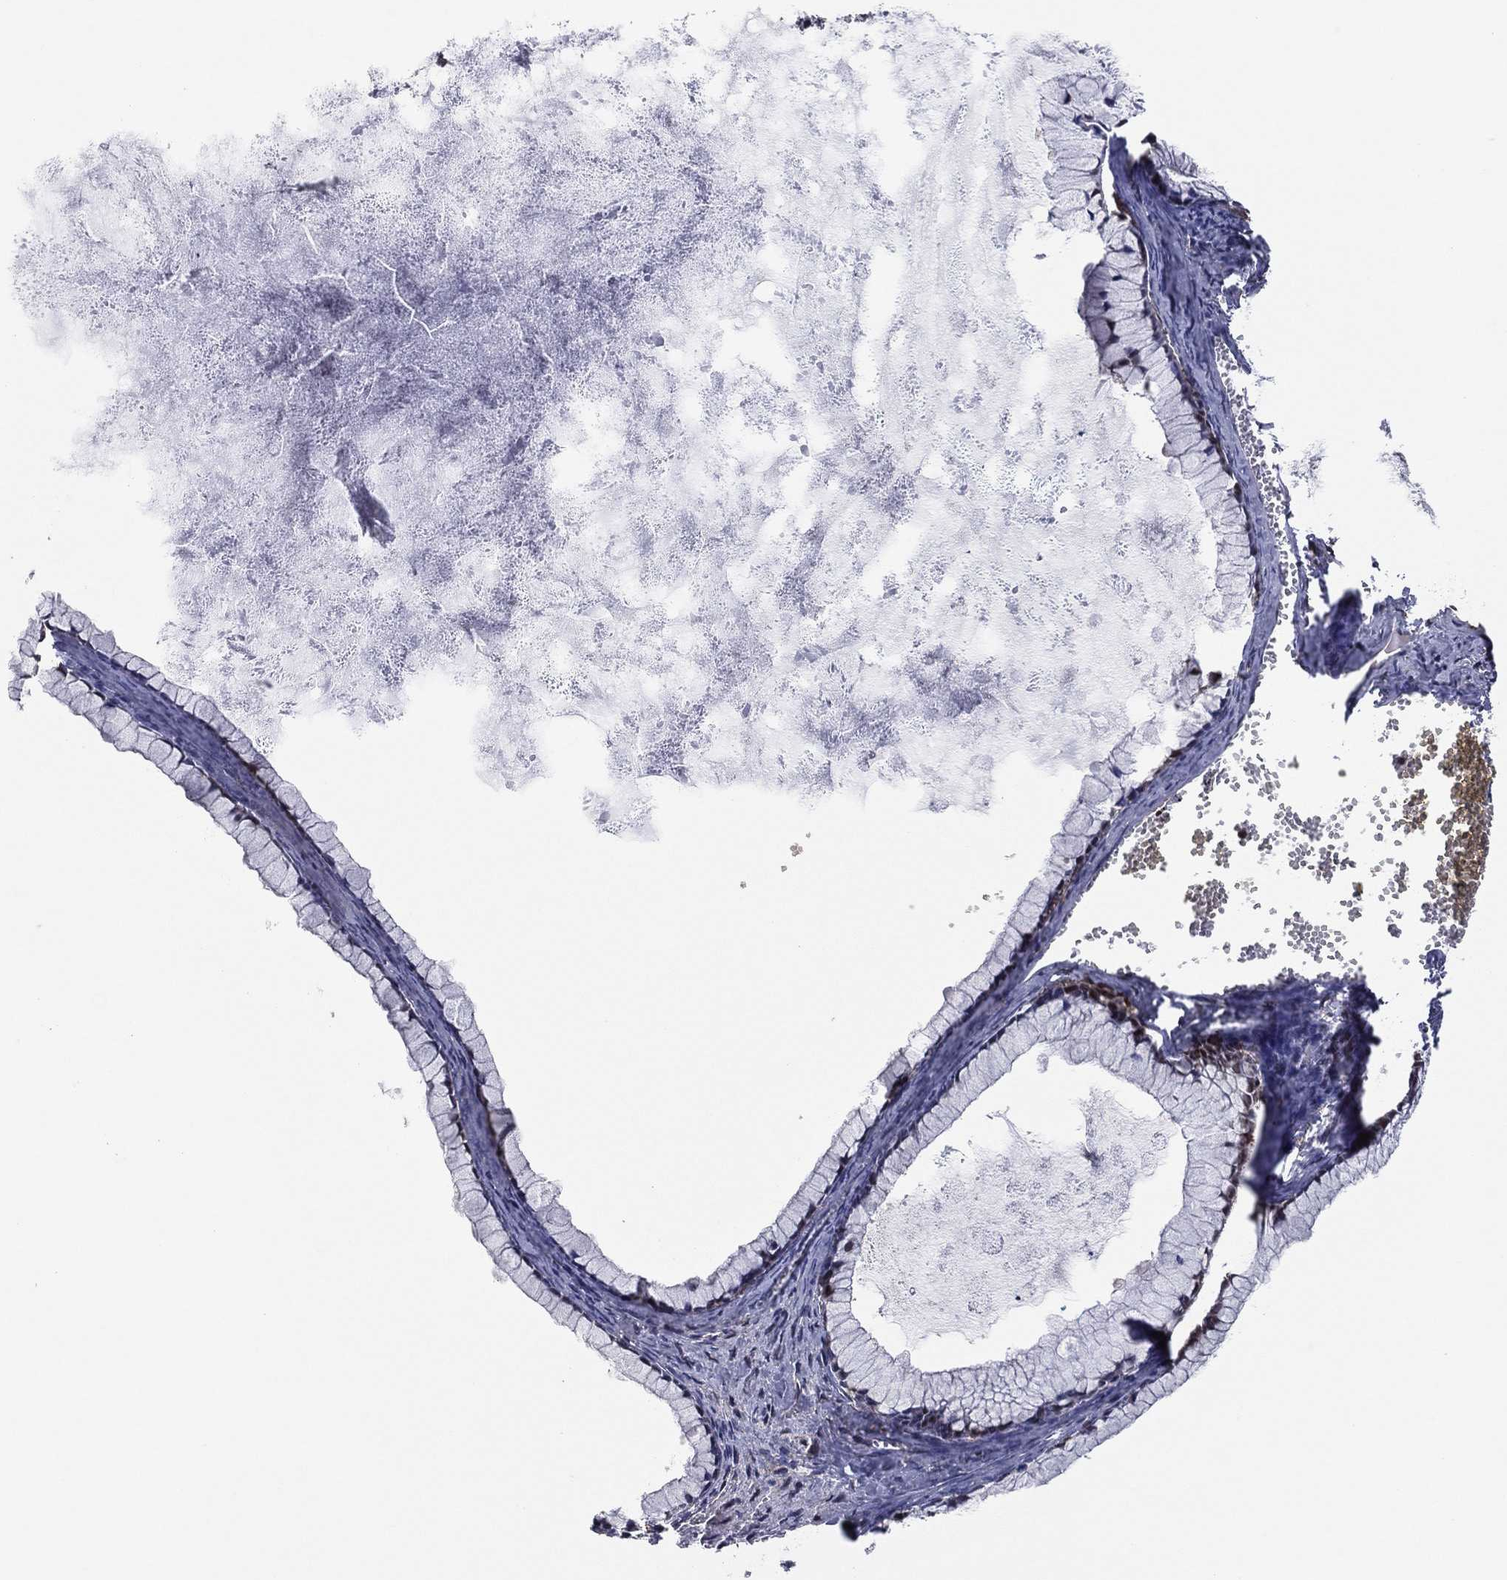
{"staining": {"intensity": "negative", "quantity": "none", "location": "none"}, "tissue": "ovarian cancer", "cell_type": "Tumor cells", "image_type": "cancer", "snomed": [{"axis": "morphology", "description": "Cystadenocarcinoma, mucinous, NOS"}, {"axis": "topography", "description": "Ovary"}], "caption": "IHC of mucinous cystadenocarcinoma (ovarian) reveals no expression in tumor cells.", "gene": "ICOSLG", "patient": {"sex": "female", "age": 41}}